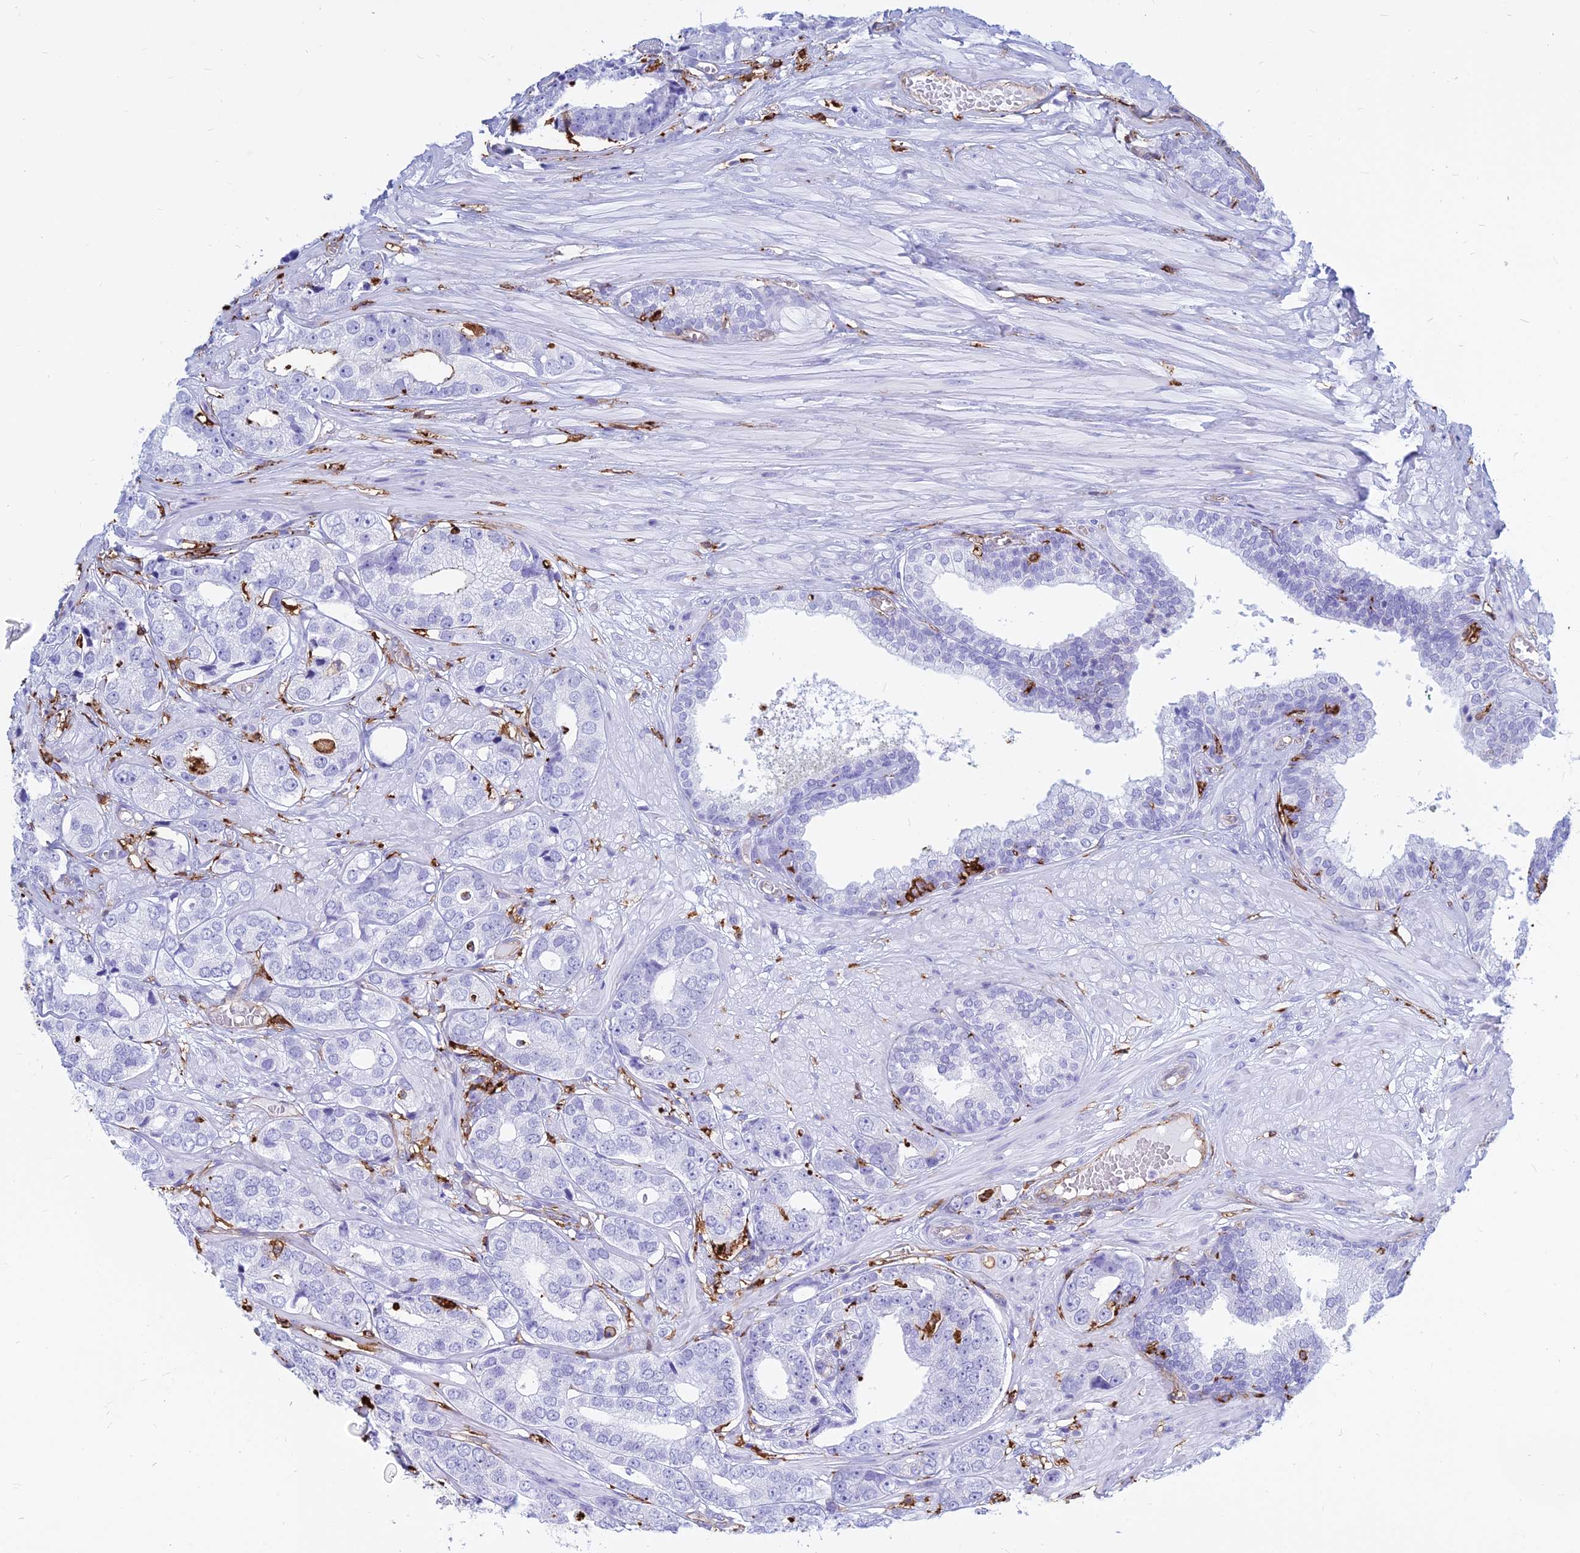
{"staining": {"intensity": "negative", "quantity": "none", "location": "none"}, "tissue": "prostate cancer", "cell_type": "Tumor cells", "image_type": "cancer", "snomed": [{"axis": "morphology", "description": "Adenocarcinoma, High grade"}, {"axis": "topography", "description": "Prostate"}], "caption": "High magnification brightfield microscopy of prostate cancer (high-grade adenocarcinoma) stained with DAB (3,3'-diaminobenzidine) (brown) and counterstained with hematoxylin (blue): tumor cells show no significant staining.", "gene": "HLA-DRB1", "patient": {"sex": "male", "age": 71}}